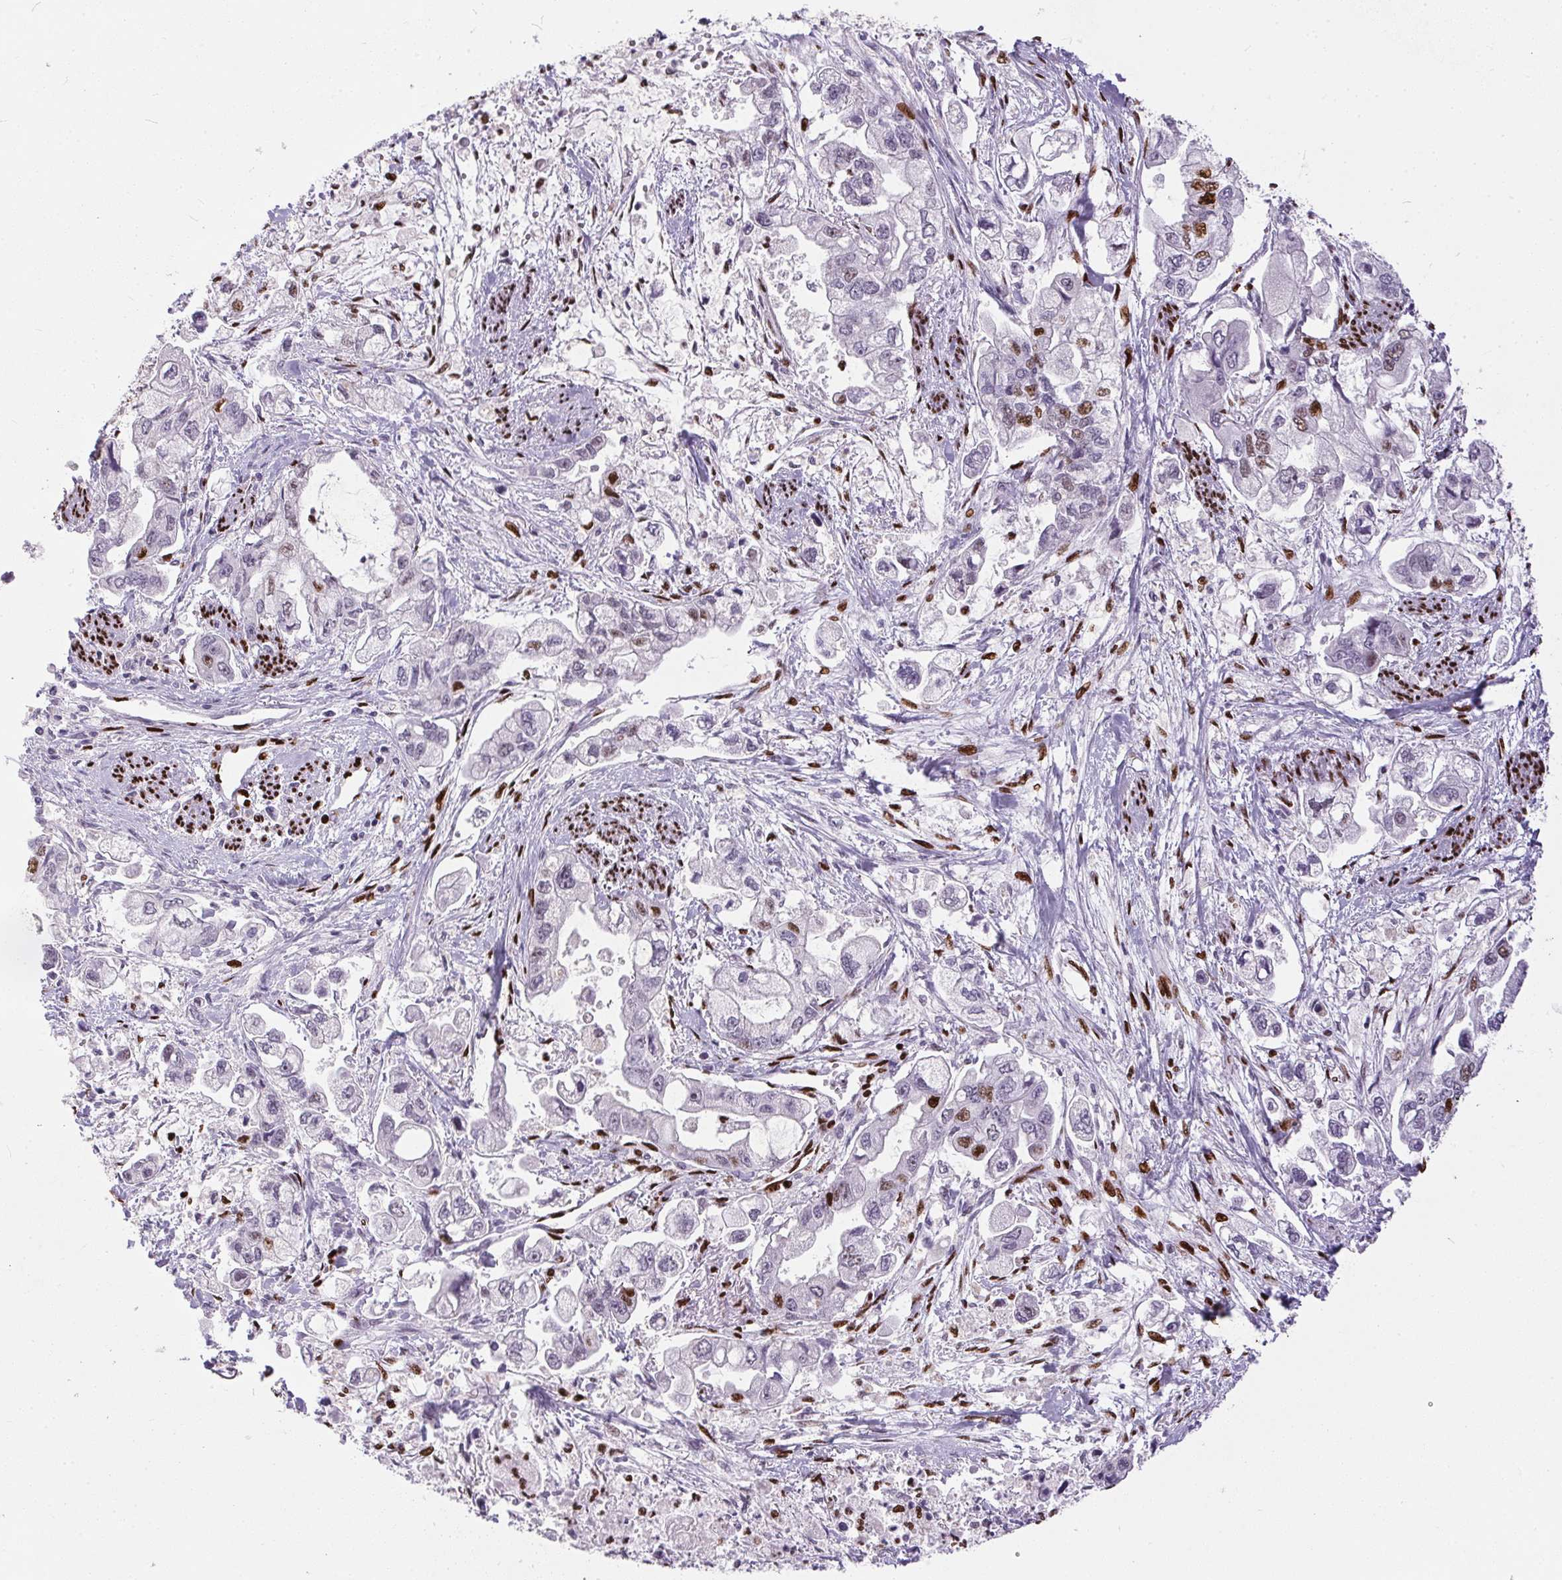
{"staining": {"intensity": "strong", "quantity": "25%-75%", "location": "nuclear"}, "tissue": "stomach cancer", "cell_type": "Tumor cells", "image_type": "cancer", "snomed": [{"axis": "morphology", "description": "Normal tissue, NOS"}, {"axis": "morphology", "description": "Adenocarcinoma, NOS"}, {"axis": "topography", "description": "Stomach"}], "caption": "Human stomach cancer (adenocarcinoma) stained for a protein (brown) shows strong nuclear positive expression in approximately 25%-75% of tumor cells.", "gene": "PAGE3", "patient": {"sex": "male", "age": 62}}